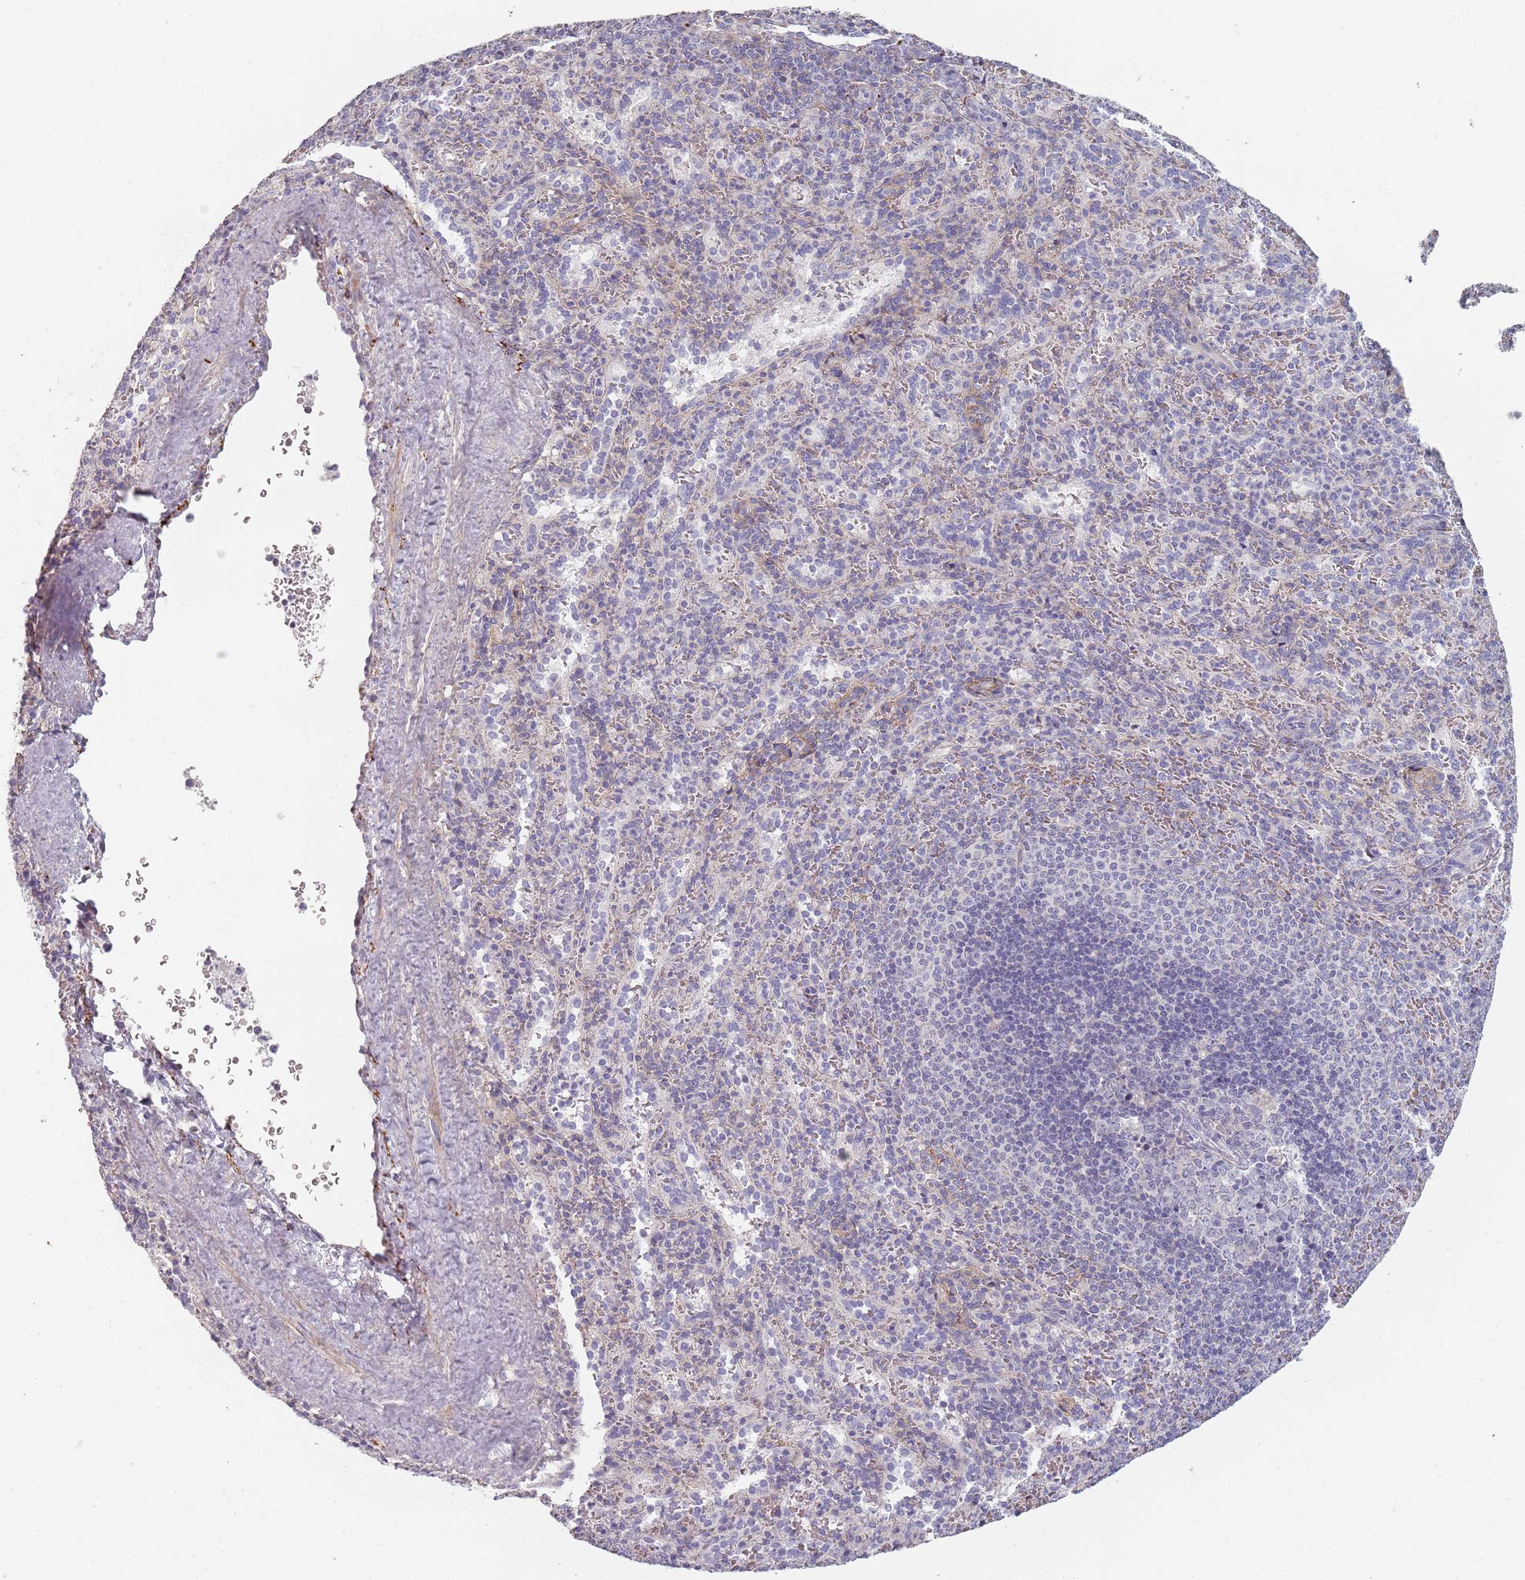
{"staining": {"intensity": "negative", "quantity": "none", "location": "none"}, "tissue": "spleen", "cell_type": "Cells in red pulp", "image_type": "normal", "snomed": [{"axis": "morphology", "description": "Normal tissue, NOS"}, {"axis": "topography", "description": "Spleen"}], "caption": "Benign spleen was stained to show a protein in brown. There is no significant staining in cells in red pulp. (DAB immunohistochemistry (IHC) with hematoxylin counter stain).", "gene": "SYNGR3", "patient": {"sex": "female", "age": 21}}